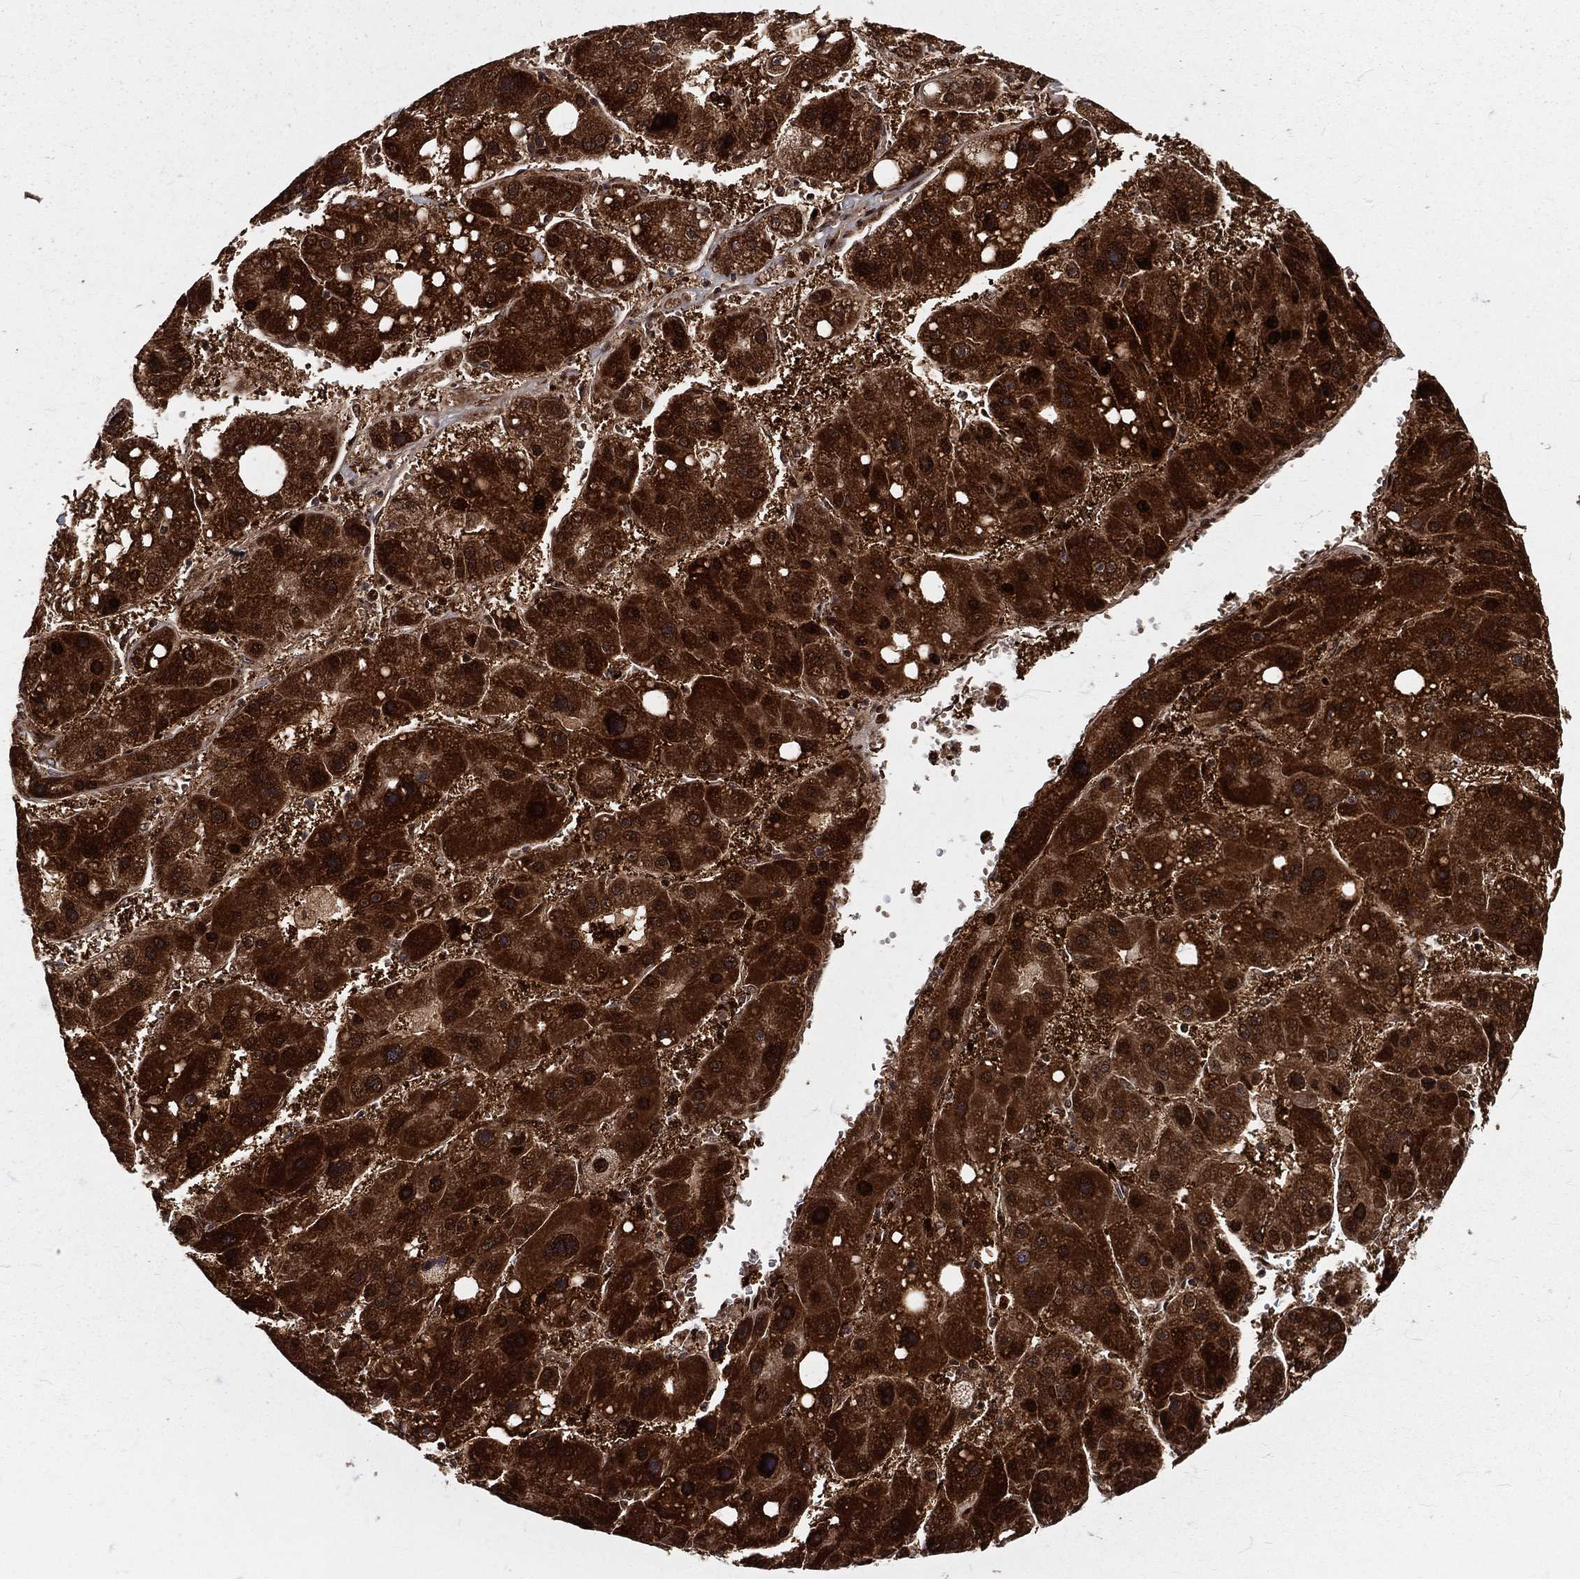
{"staining": {"intensity": "strong", "quantity": ">75%", "location": "cytoplasmic/membranous,nuclear"}, "tissue": "liver cancer", "cell_type": "Tumor cells", "image_type": "cancer", "snomed": [{"axis": "morphology", "description": "Carcinoma, Hepatocellular, NOS"}, {"axis": "topography", "description": "Liver"}], "caption": "Immunohistochemistry (IHC) (DAB) staining of liver cancer reveals strong cytoplasmic/membranous and nuclear protein positivity in about >75% of tumor cells.", "gene": "MDM2", "patient": {"sex": "female", "age": 61}}